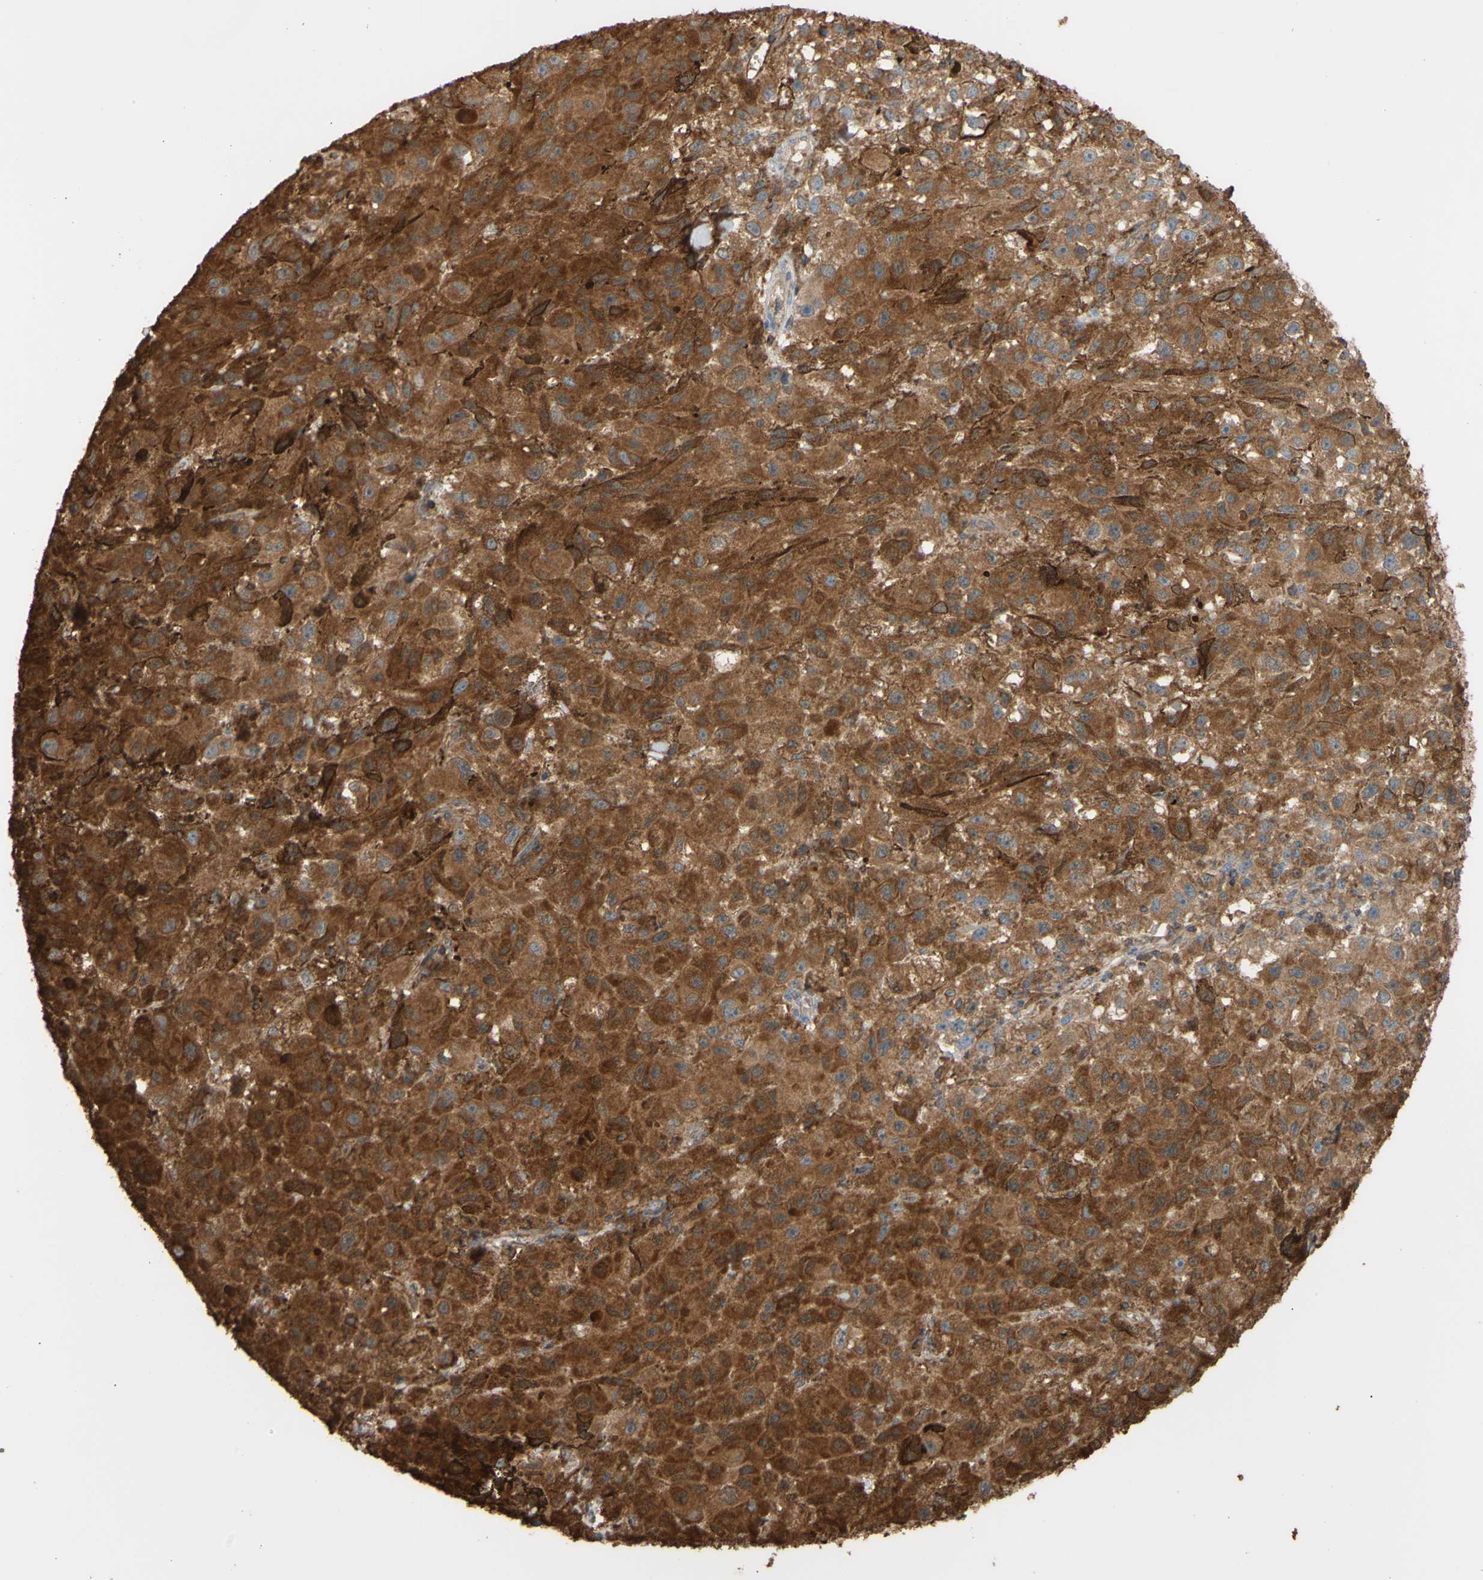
{"staining": {"intensity": "moderate", "quantity": ">75%", "location": "cytoplasmic/membranous"}, "tissue": "melanoma", "cell_type": "Tumor cells", "image_type": "cancer", "snomed": [{"axis": "morphology", "description": "Malignant melanoma, NOS"}, {"axis": "topography", "description": "Skin"}], "caption": "A brown stain labels moderate cytoplasmic/membranous expression of a protein in human melanoma tumor cells. (DAB IHC, brown staining for protein, blue staining for nuclei).", "gene": "ALDH9A1", "patient": {"sex": "female", "age": 104}}